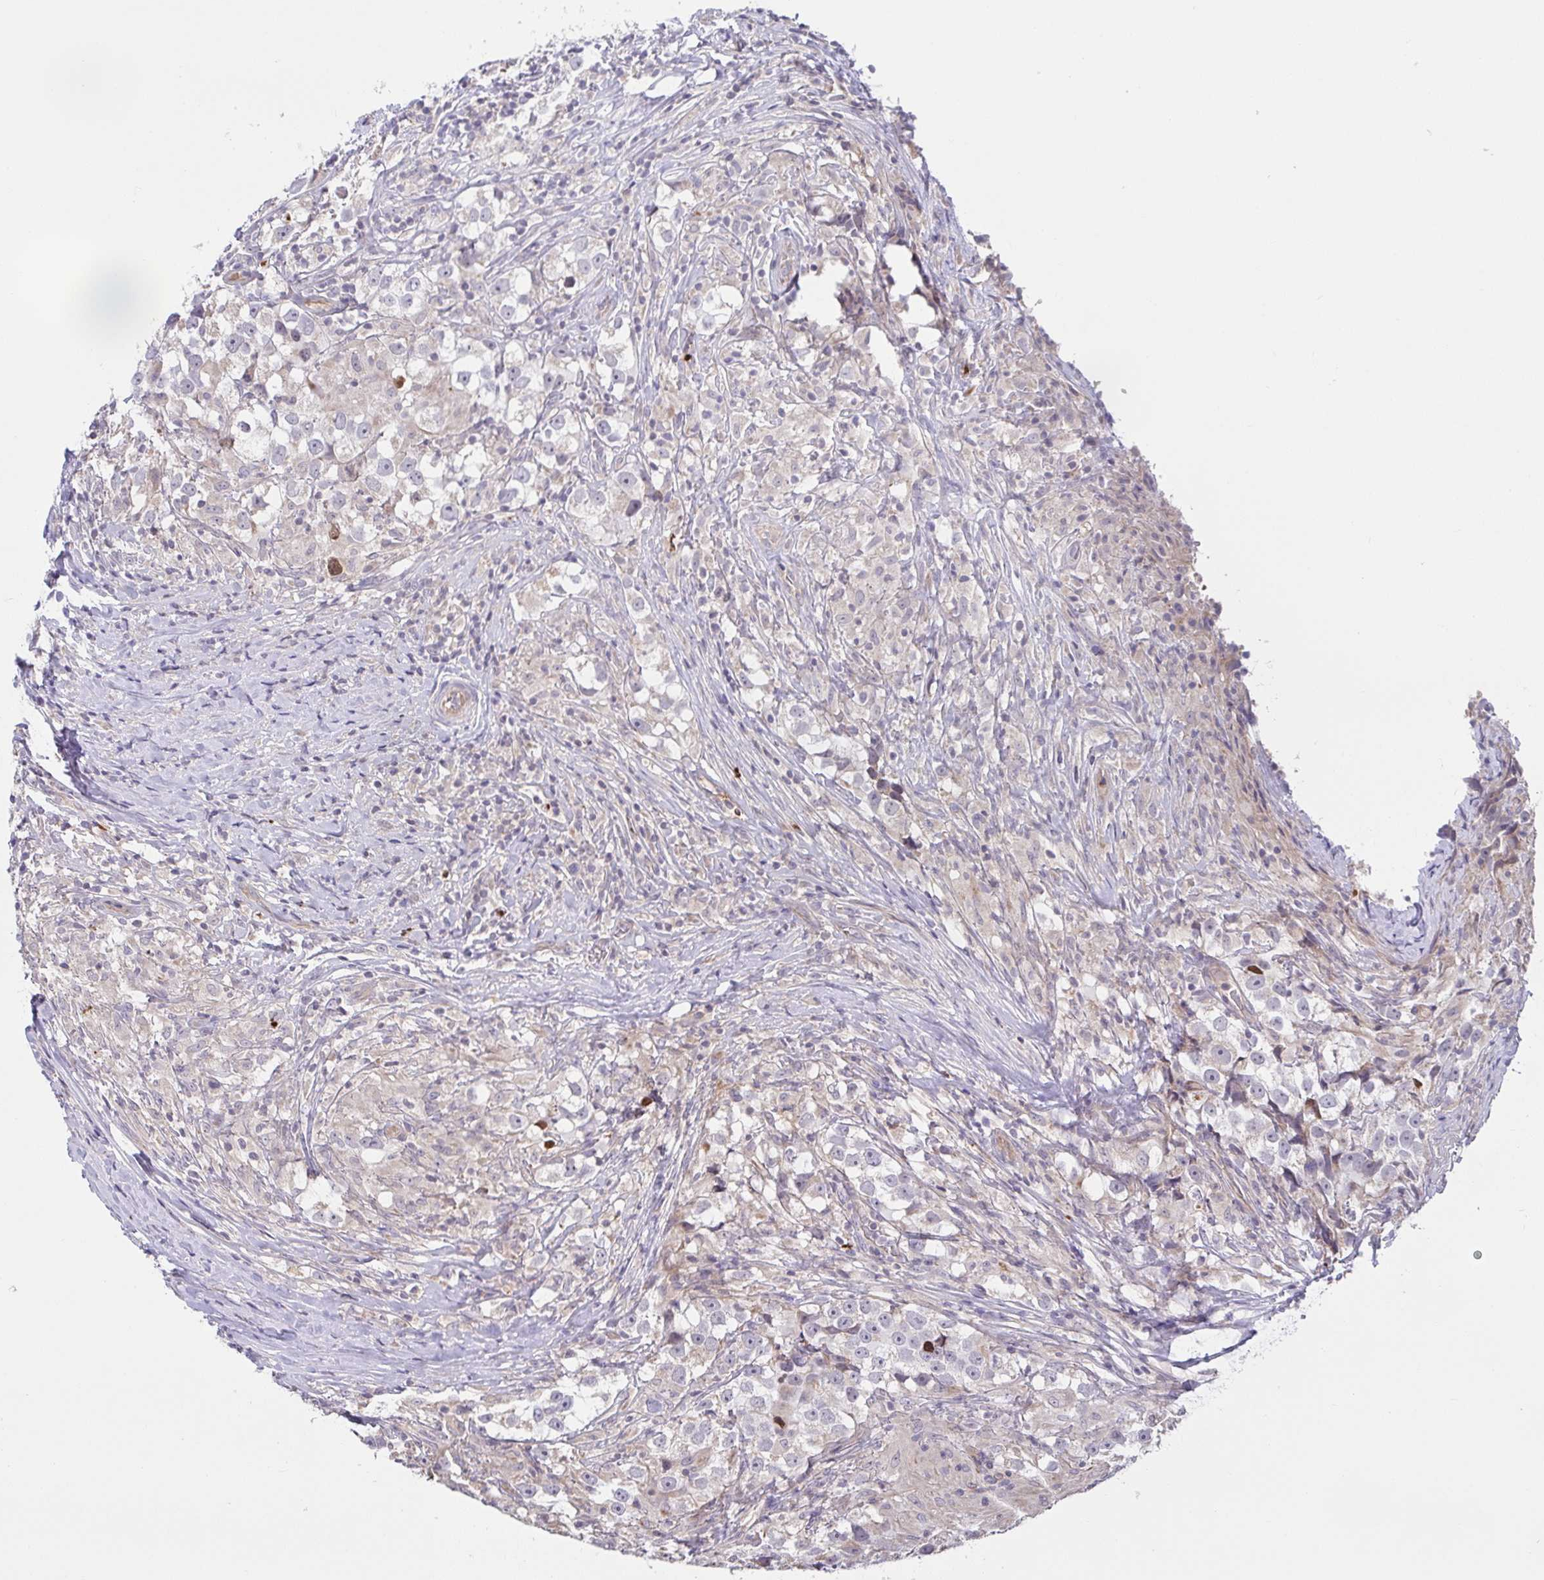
{"staining": {"intensity": "weak", "quantity": "<25%", "location": "cytoplasmic/membranous"}, "tissue": "testis cancer", "cell_type": "Tumor cells", "image_type": "cancer", "snomed": [{"axis": "morphology", "description": "Seminoma, NOS"}, {"axis": "topography", "description": "Testis"}], "caption": "This is an IHC histopathology image of testis cancer (seminoma). There is no staining in tumor cells.", "gene": "OSBPL7", "patient": {"sex": "male", "age": 46}}